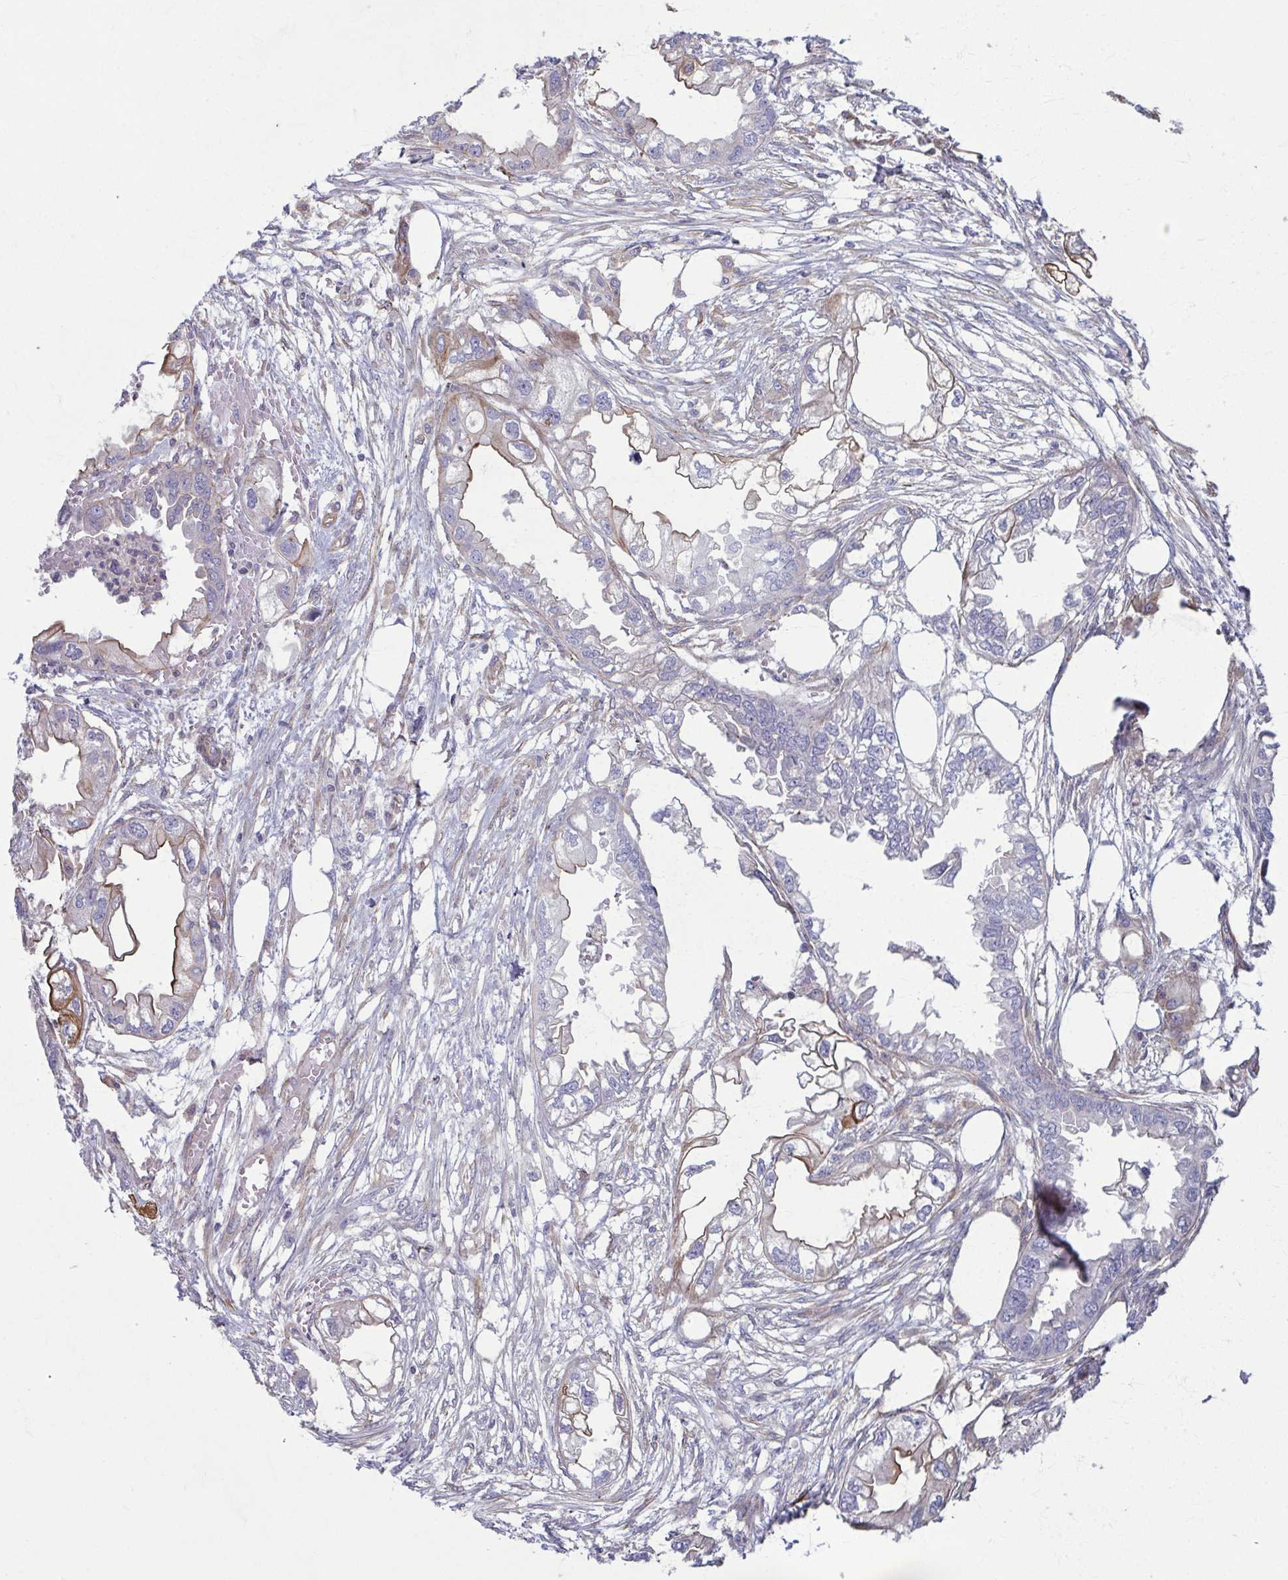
{"staining": {"intensity": "moderate", "quantity": "<25%", "location": "cytoplasmic/membranous"}, "tissue": "endometrial cancer", "cell_type": "Tumor cells", "image_type": "cancer", "snomed": [{"axis": "morphology", "description": "Adenocarcinoma, NOS"}, {"axis": "morphology", "description": "Adenocarcinoma, metastatic, NOS"}, {"axis": "topography", "description": "Adipose tissue"}, {"axis": "topography", "description": "Endometrium"}], "caption": "This photomicrograph reveals immunohistochemistry staining of human endometrial cancer, with low moderate cytoplasmic/membranous positivity in approximately <25% of tumor cells.", "gene": "EID2B", "patient": {"sex": "female", "age": 67}}